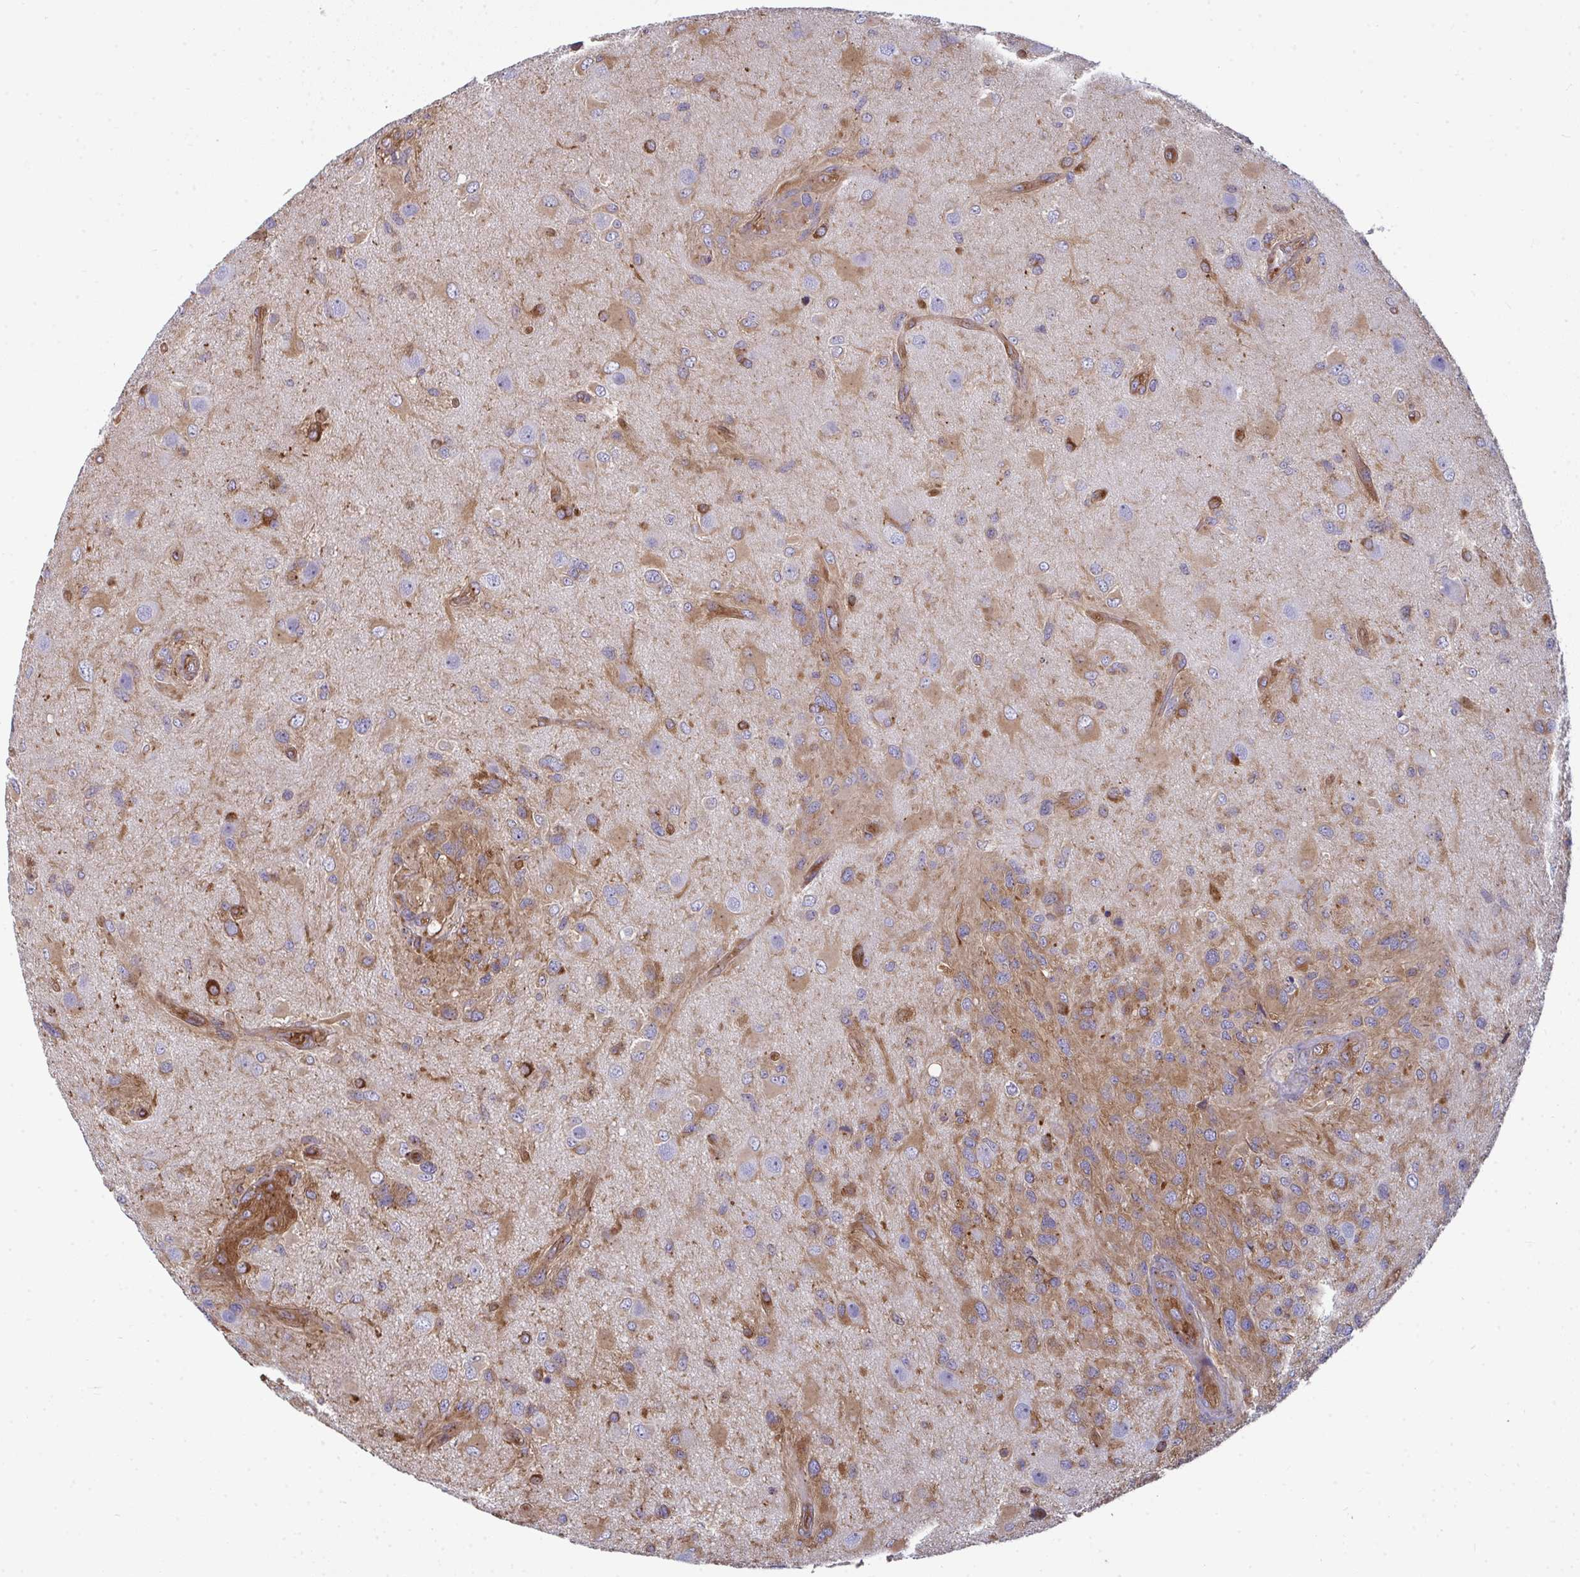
{"staining": {"intensity": "moderate", "quantity": "25%-75%", "location": "cytoplasmic/membranous"}, "tissue": "glioma", "cell_type": "Tumor cells", "image_type": "cancer", "snomed": [{"axis": "morphology", "description": "Glioma, malignant, High grade"}, {"axis": "topography", "description": "Brain"}], "caption": "Immunohistochemistry (DAB (3,3'-diaminobenzidine)) staining of glioma displays moderate cytoplasmic/membranous protein staining in about 25%-75% of tumor cells. (Brightfield microscopy of DAB IHC at high magnification).", "gene": "DYNC1I2", "patient": {"sex": "male", "age": 53}}